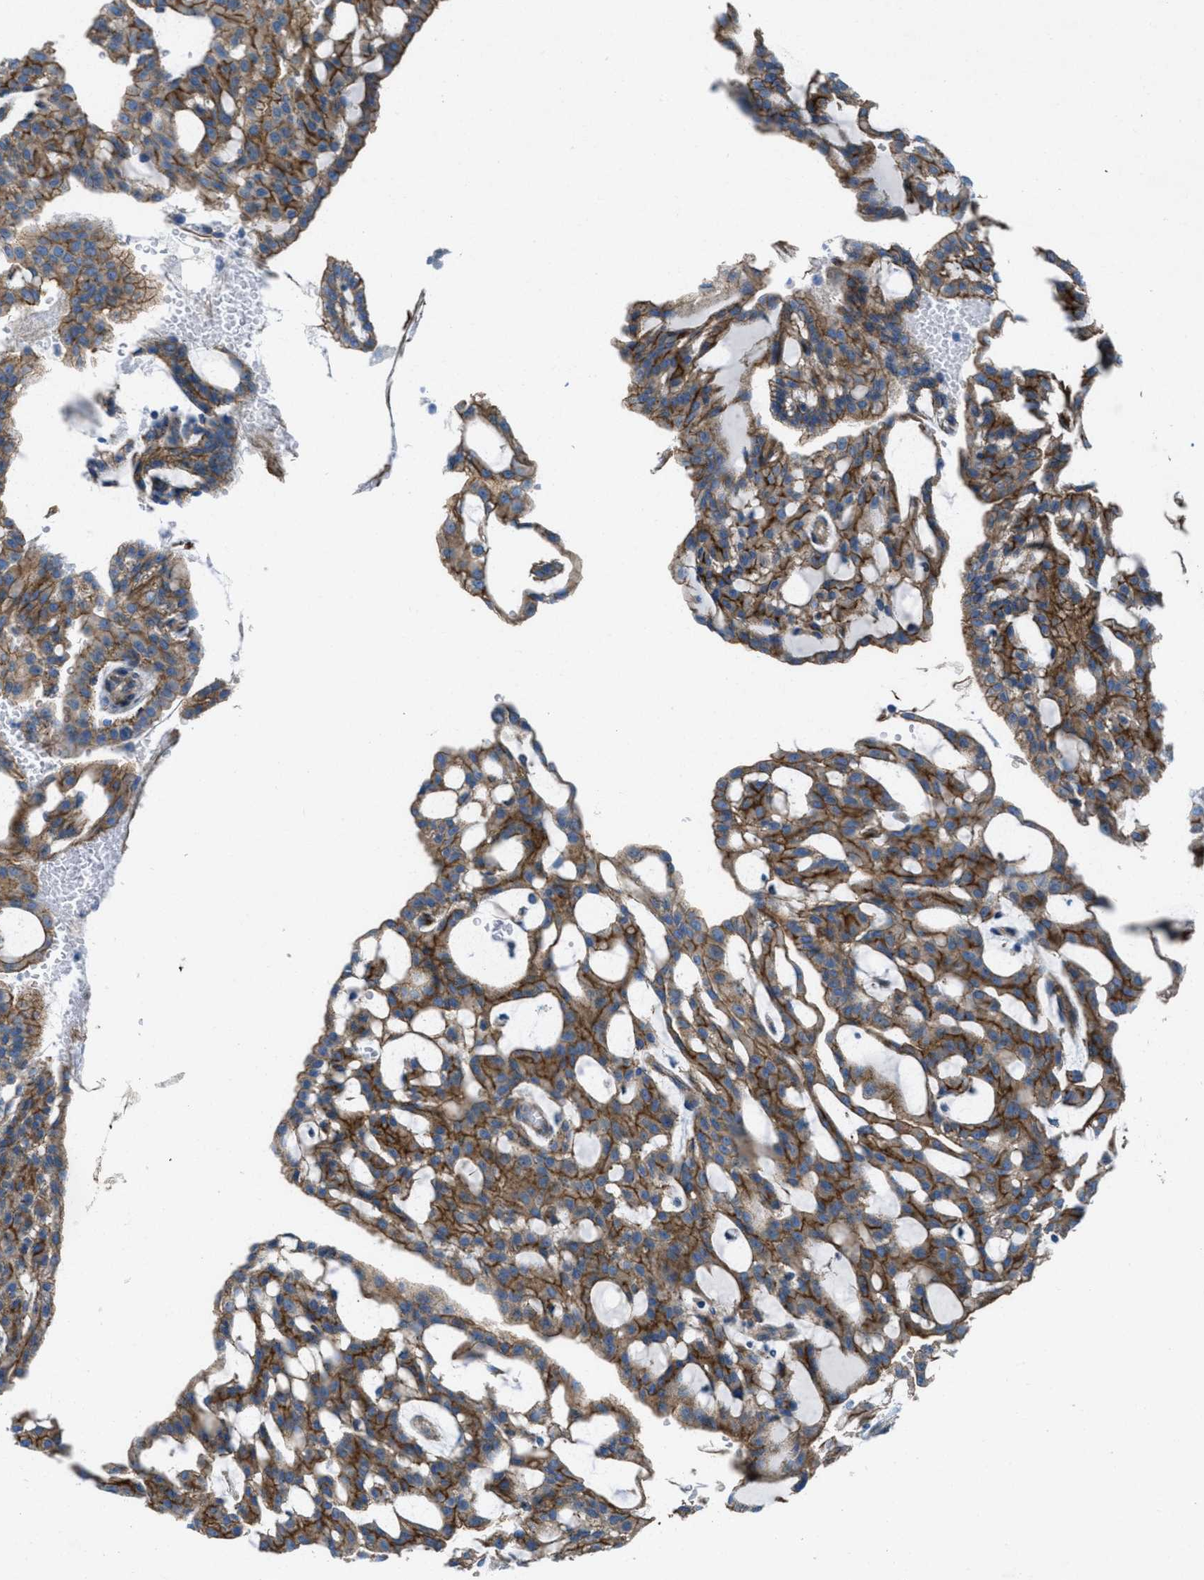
{"staining": {"intensity": "moderate", "quantity": ">75%", "location": "cytoplasmic/membranous"}, "tissue": "renal cancer", "cell_type": "Tumor cells", "image_type": "cancer", "snomed": [{"axis": "morphology", "description": "Adenocarcinoma, NOS"}, {"axis": "topography", "description": "Kidney"}], "caption": "Moderate cytoplasmic/membranous staining is present in approximately >75% of tumor cells in renal cancer.", "gene": "MFSD13A", "patient": {"sex": "male", "age": 63}}